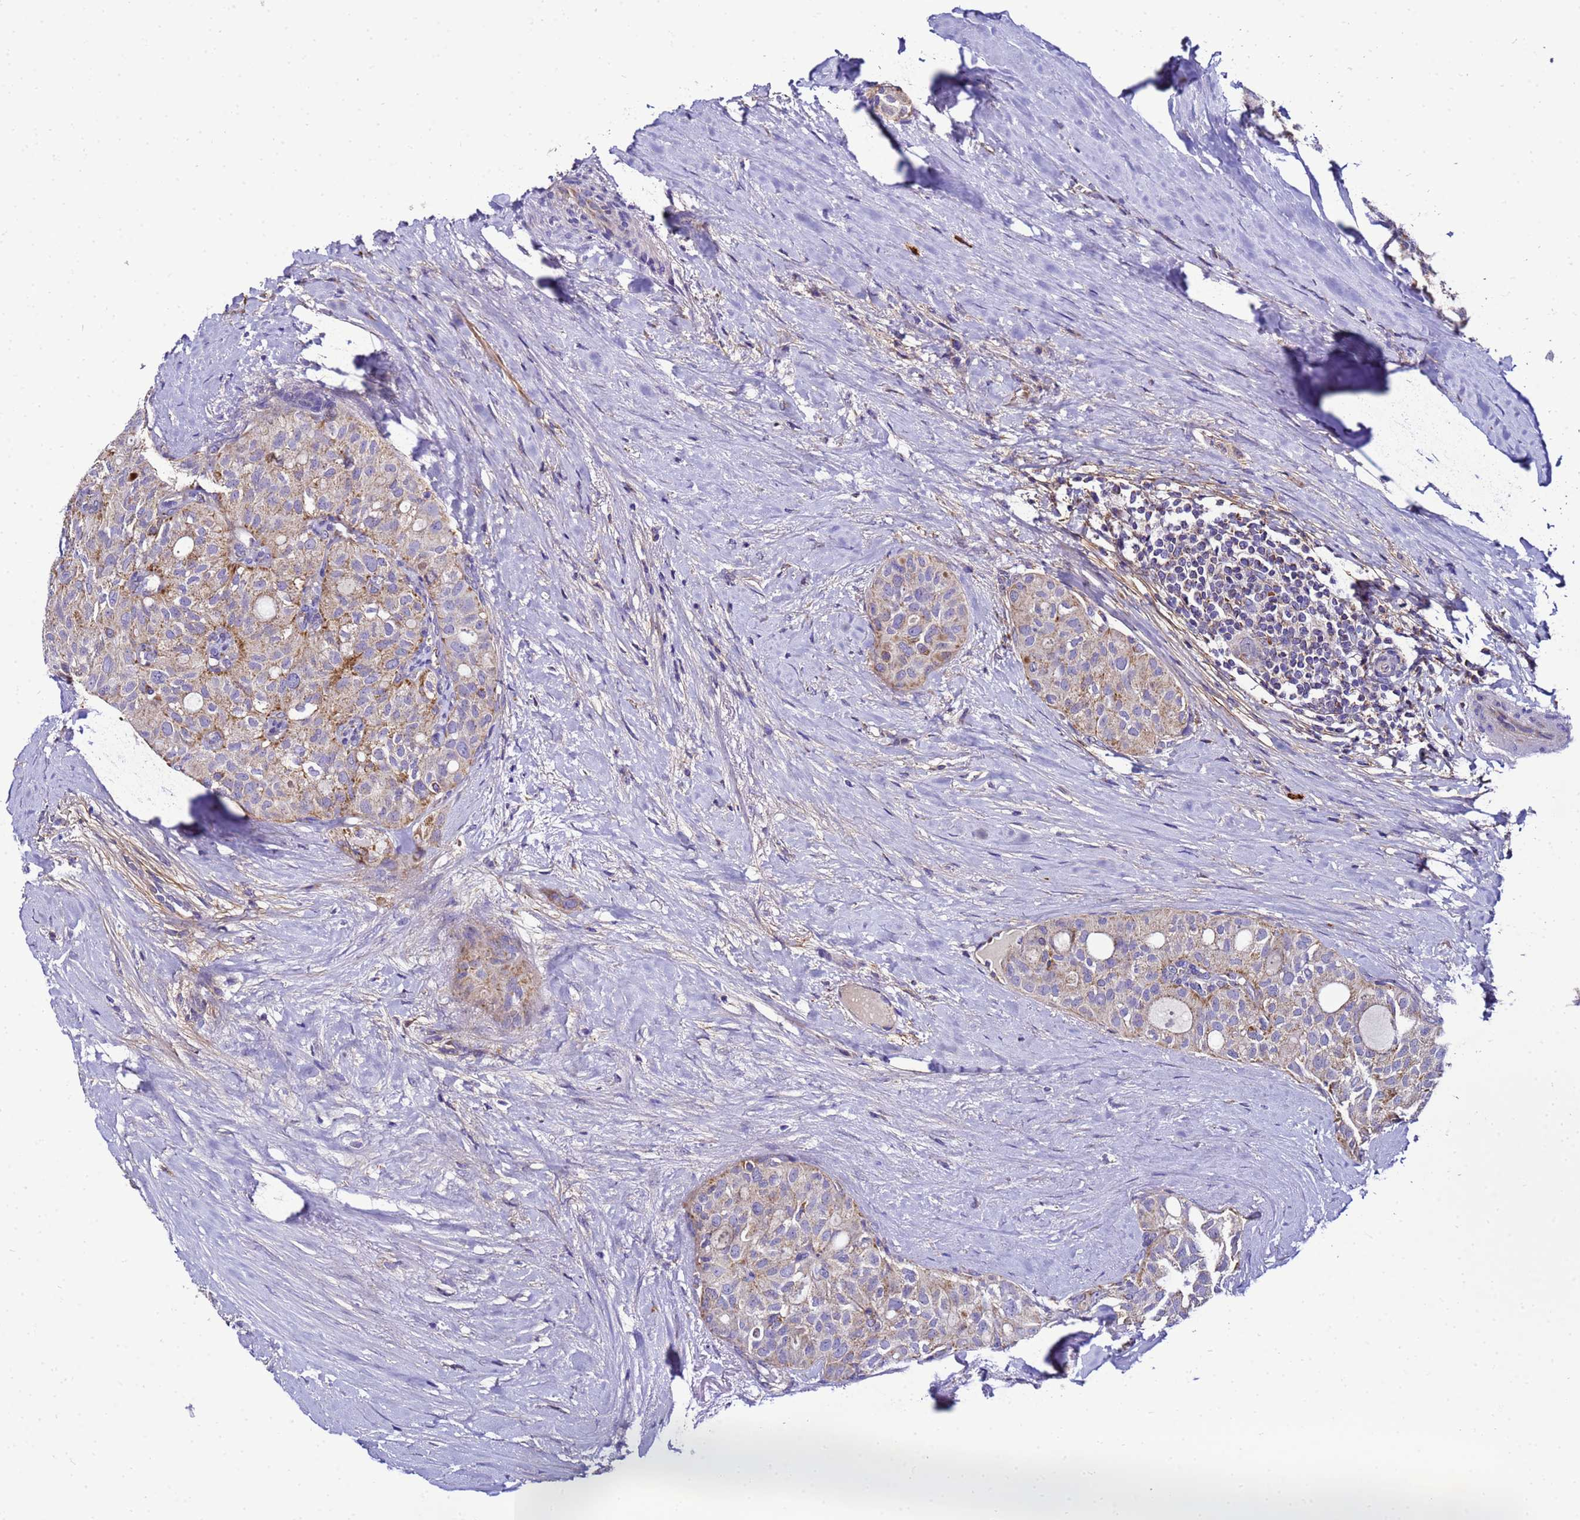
{"staining": {"intensity": "moderate", "quantity": "<25%", "location": "cytoplasmic/membranous"}, "tissue": "thyroid cancer", "cell_type": "Tumor cells", "image_type": "cancer", "snomed": [{"axis": "morphology", "description": "Follicular adenoma carcinoma, NOS"}, {"axis": "topography", "description": "Thyroid gland"}], "caption": "Immunohistochemical staining of human thyroid cancer demonstrates low levels of moderate cytoplasmic/membranous expression in approximately <25% of tumor cells. (IHC, brightfield microscopy, high magnification).", "gene": "HIGD2A", "patient": {"sex": "male", "age": 75}}